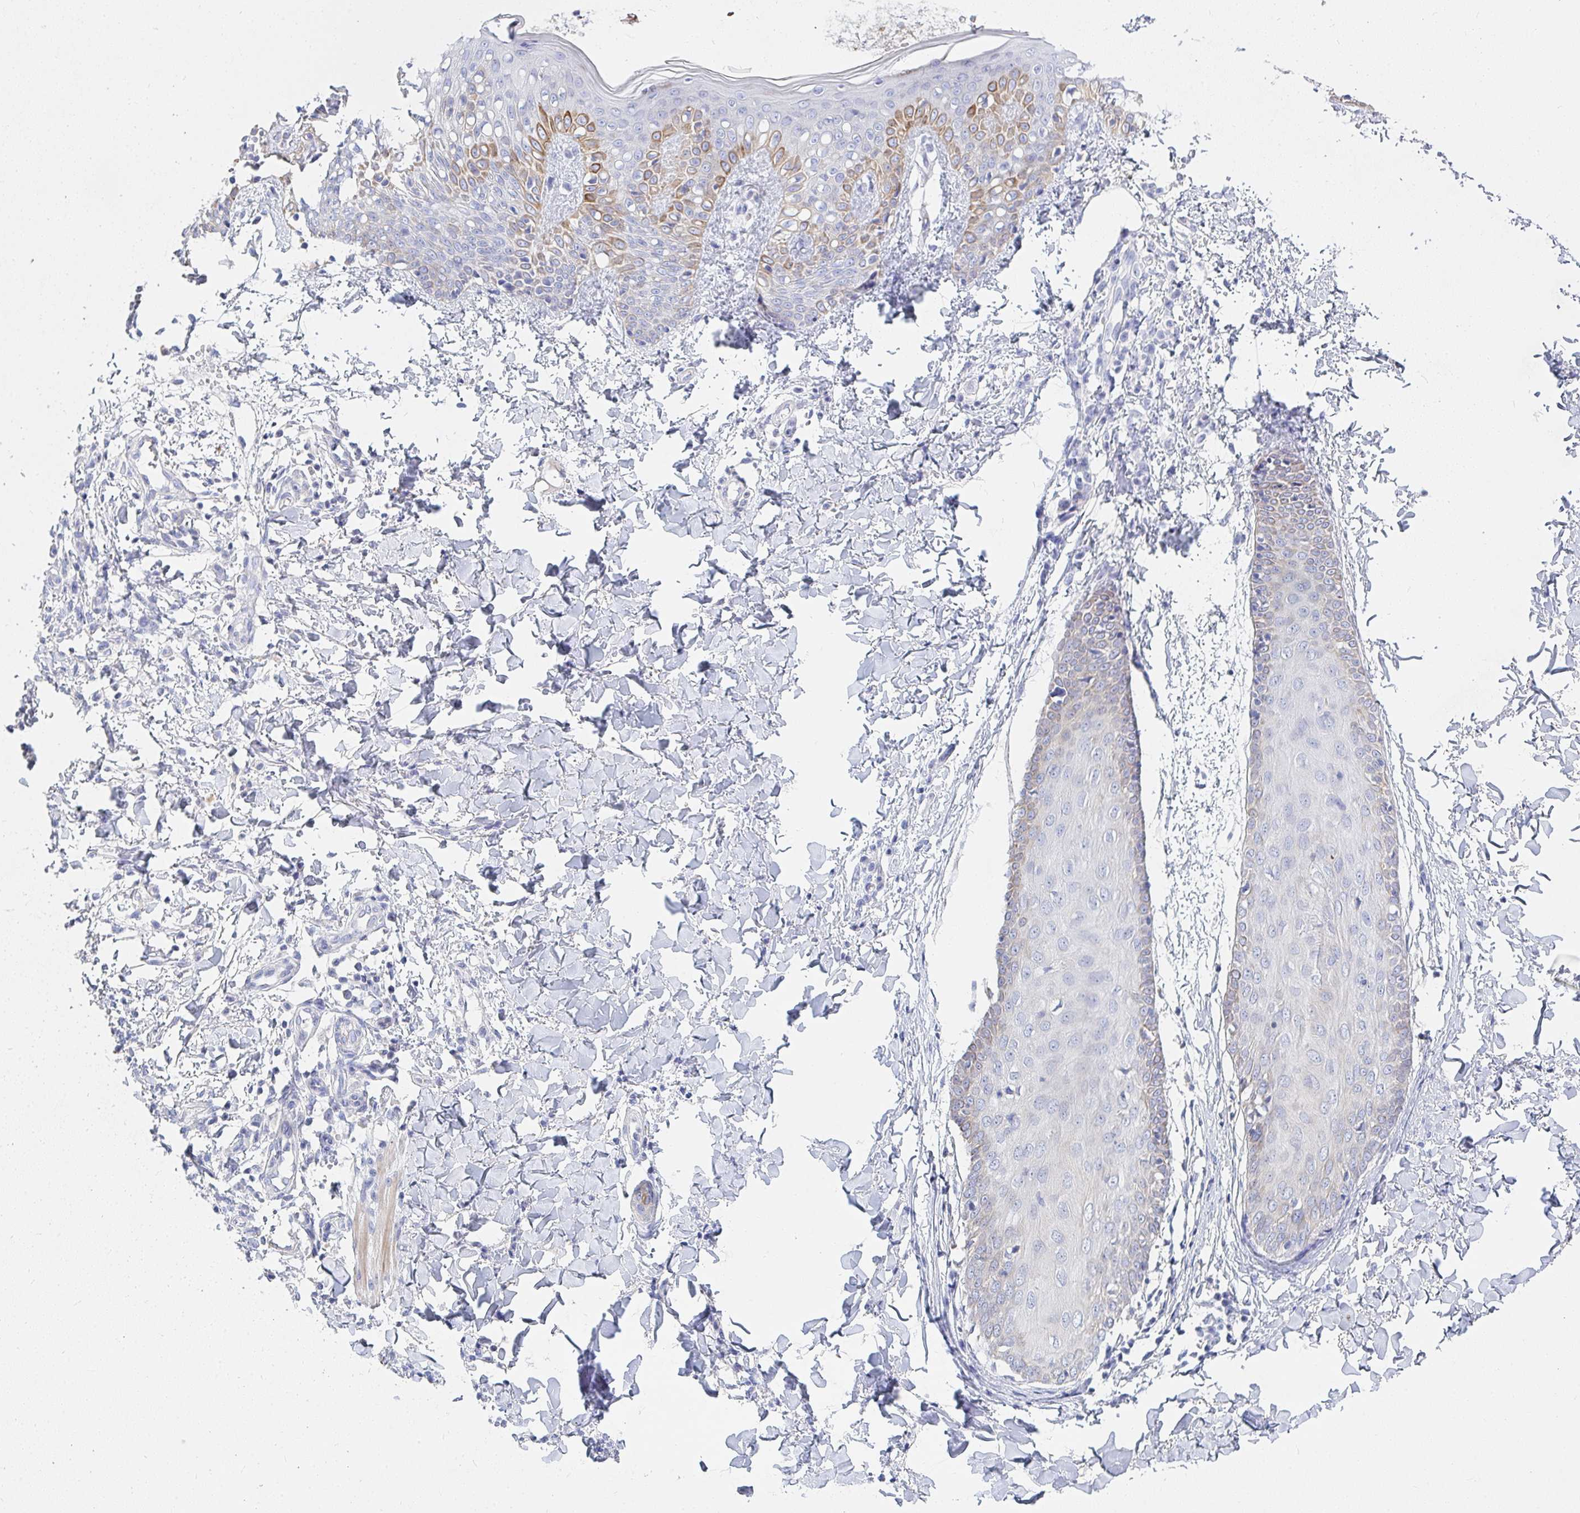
{"staining": {"intensity": "negative", "quantity": "none", "location": "none"}, "tissue": "skin", "cell_type": "Fibroblasts", "image_type": "normal", "snomed": [{"axis": "morphology", "description": "Normal tissue, NOS"}, {"axis": "topography", "description": "Skin"}], "caption": "Immunohistochemical staining of benign human skin shows no significant staining in fibroblasts.", "gene": "ZNF561", "patient": {"sex": "male", "age": 16}}